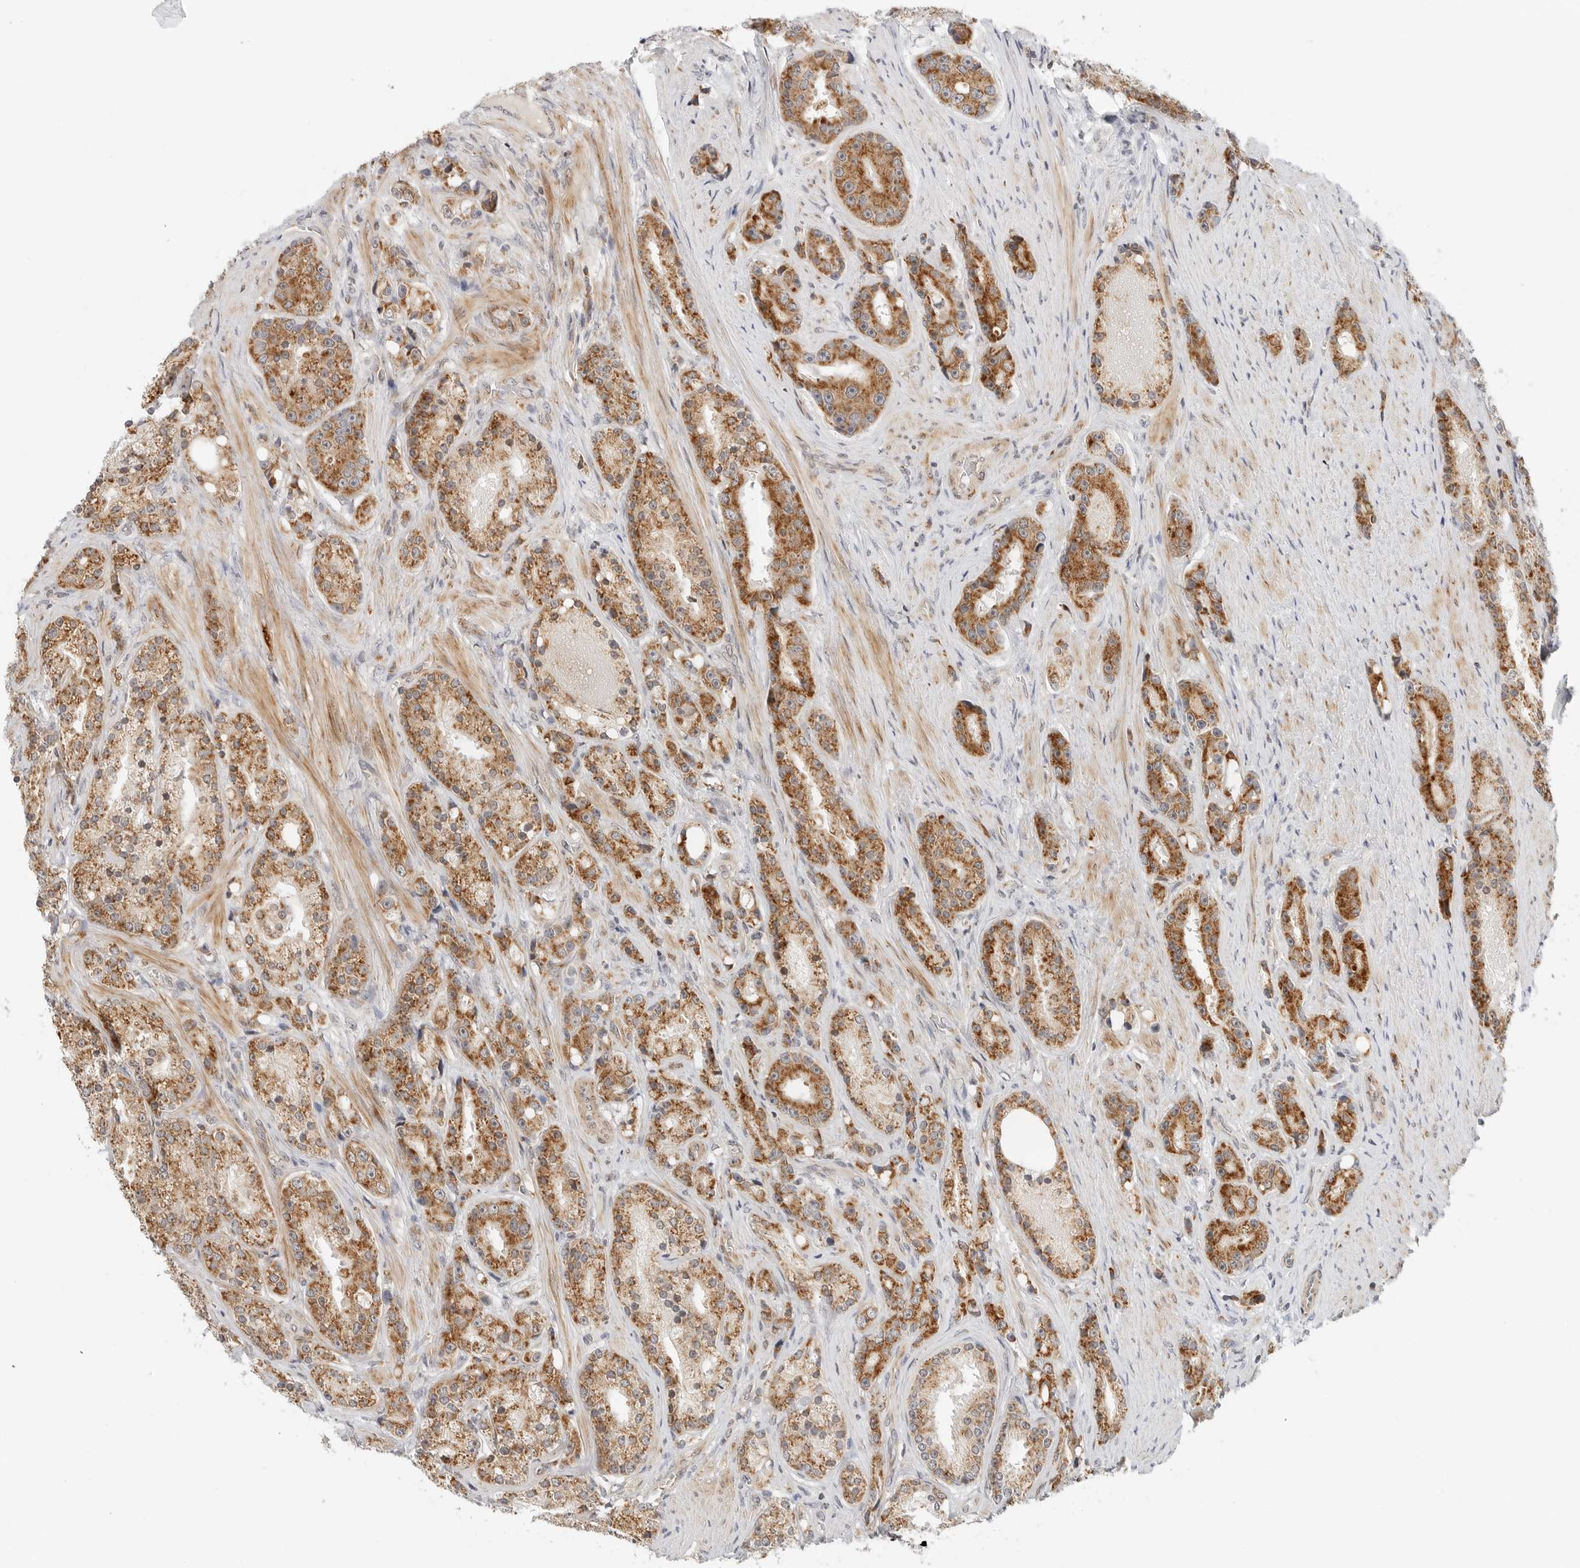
{"staining": {"intensity": "moderate", "quantity": ">75%", "location": "cytoplasmic/membranous"}, "tissue": "prostate cancer", "cell_type": "Tumor cells", "image_type": "cancer", "snomed": [{"axis": "morphology", "description": "Adenocarcinoma, High grade"}, {"axis": "topography", "description": "Prostate"}], "caption": "A high-resolution micrograph shows immunohistochemistry (IHC) staining of adenocarcinoma (high-grade) (prostate), which demonstrates moderate cytoplasmic/membranous staining in approximately >75% of tumor cells.", "gene": "DYRK4", "patient": {"sex": "male", "age": 60}}